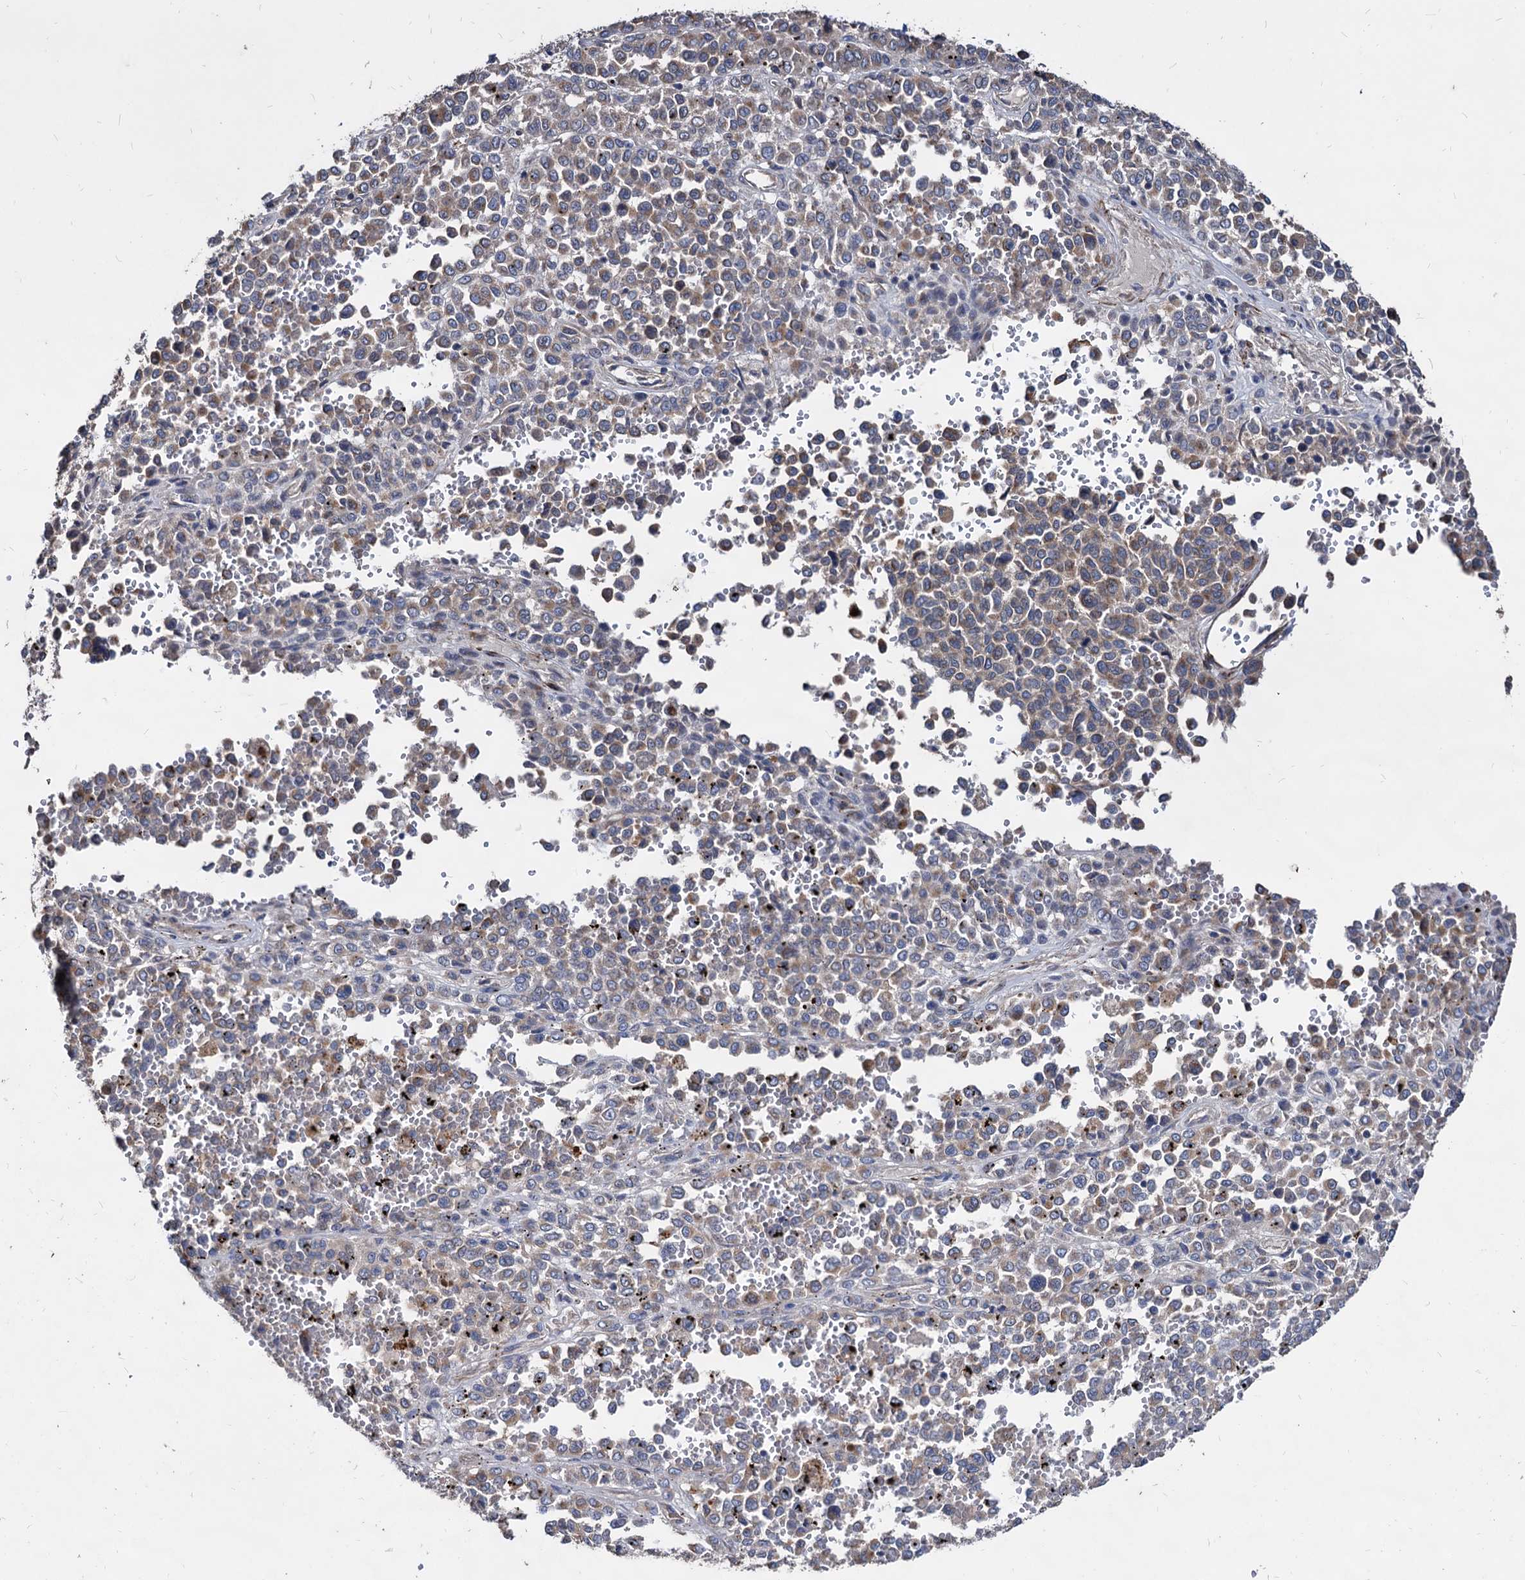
{"staining": {"intensity": "weak", "quantity": ">75%", "location": "cytoplasmic/membranous"}, "tissue": "melanoma", "cell_type": "Tumor cells", "image_type": "cancer", "snomed": [{"axis": "morphology", "description": "Malignant melanoma, Metastatic site"}, {"axis": "topography", "description": "Pancreas"}], "caption": "Immunohistochemistry image of melanoma stained for a protein (brown), which shows low levels of weak cytoplasmic/membranous positivity in approximately >75% of tumor cells.", "gene": "WDR11", "patient": {"sex": "female", "age": 30}}